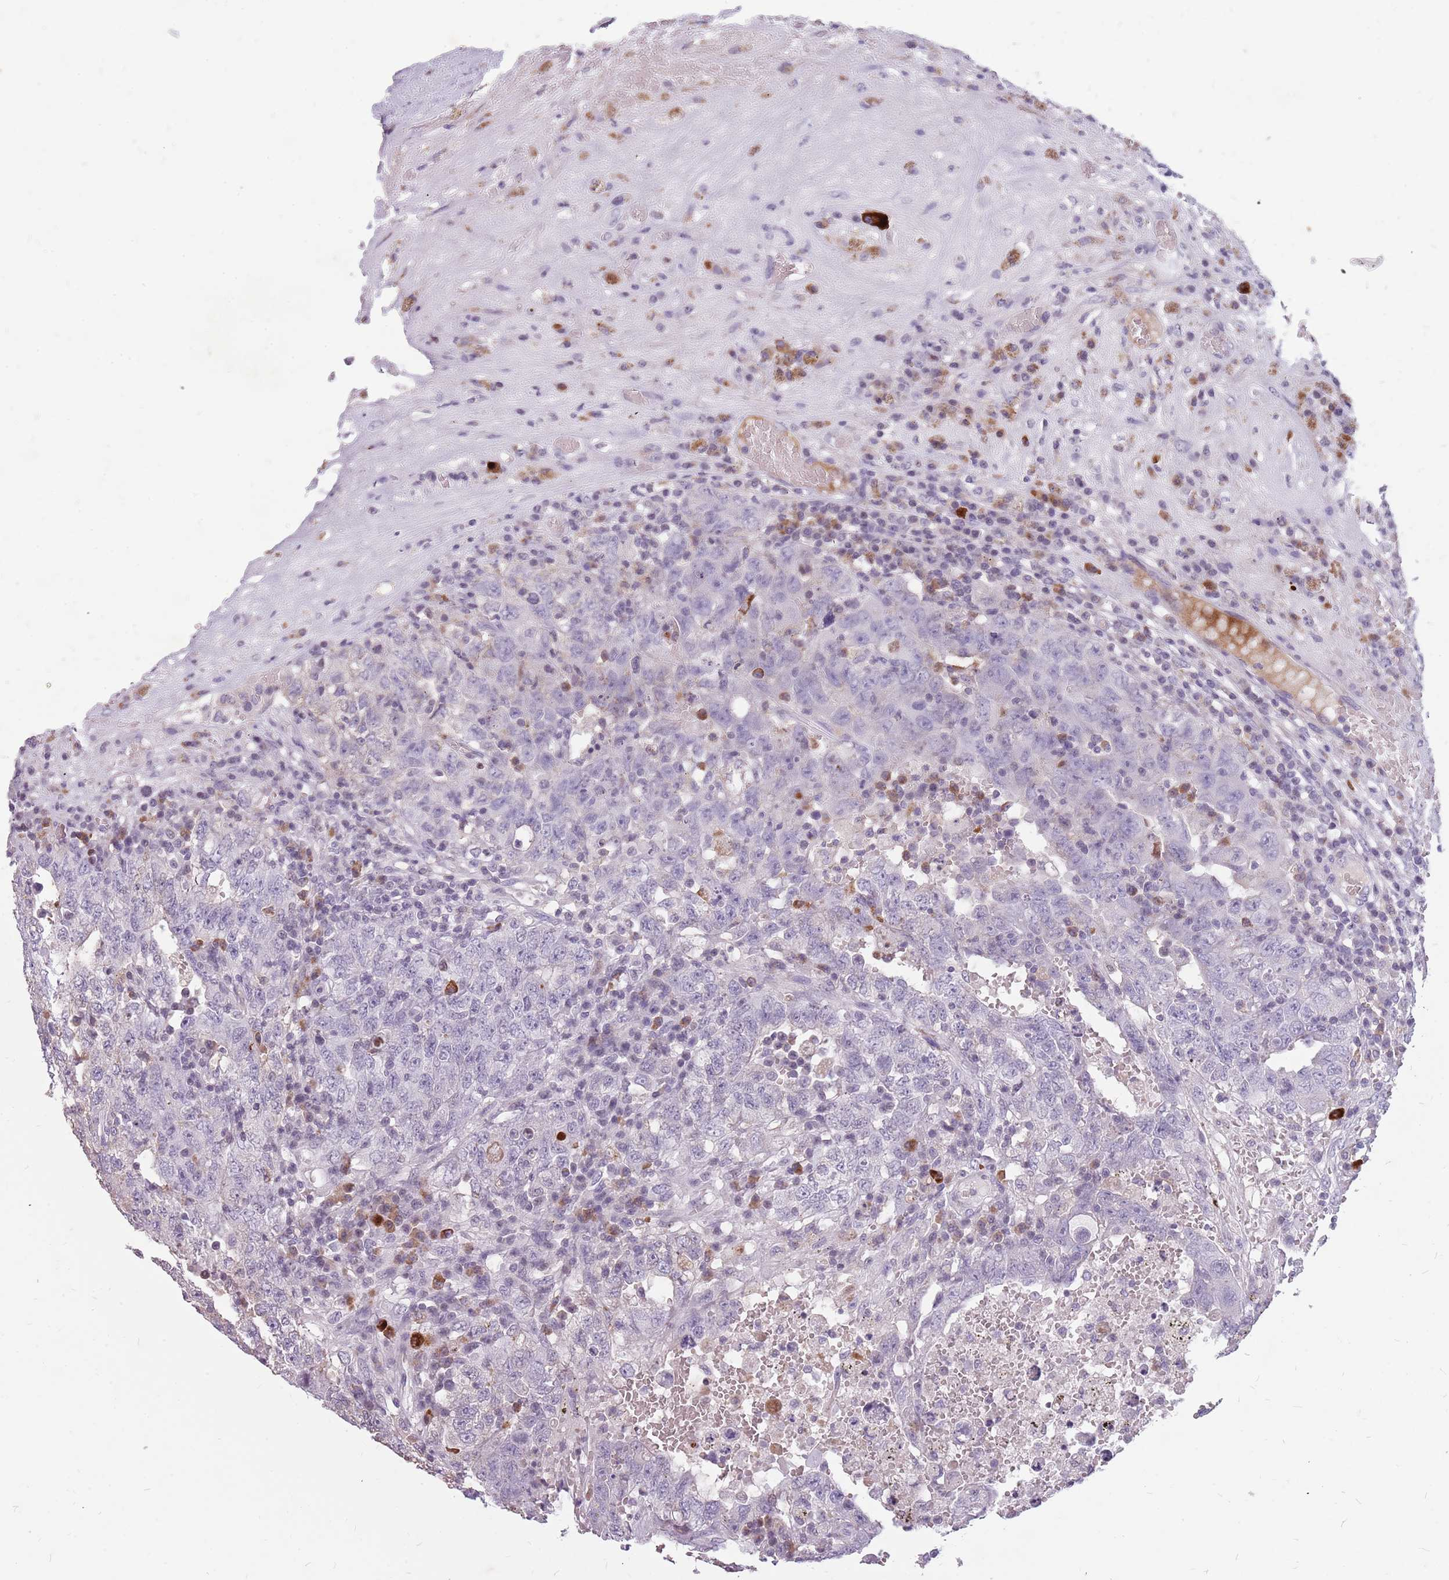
{"staining": {"intensity": "negative", "quantity": "none", "location": "none"}, "tissue": "testis cancer", "cell_type": "Tumor cells", "image_type": "cancer", "snomed": [{"axis": "morphology", "description": "Carcinoma, Embryonal, NOS"}, {"axis": "topography", "description": "Testis"}], "caption": "A photomicrograph of human testis embryonal carcinoma is negative for staining in tumor cells. Brightfield microscopy of IHC stained with DAB (3,3'-diaminobenzidine) (brown) and hematoxylin (blue), captured at high magnification.", "gene": "NEK6", "patient": {"sex": "male", "age": 26}}